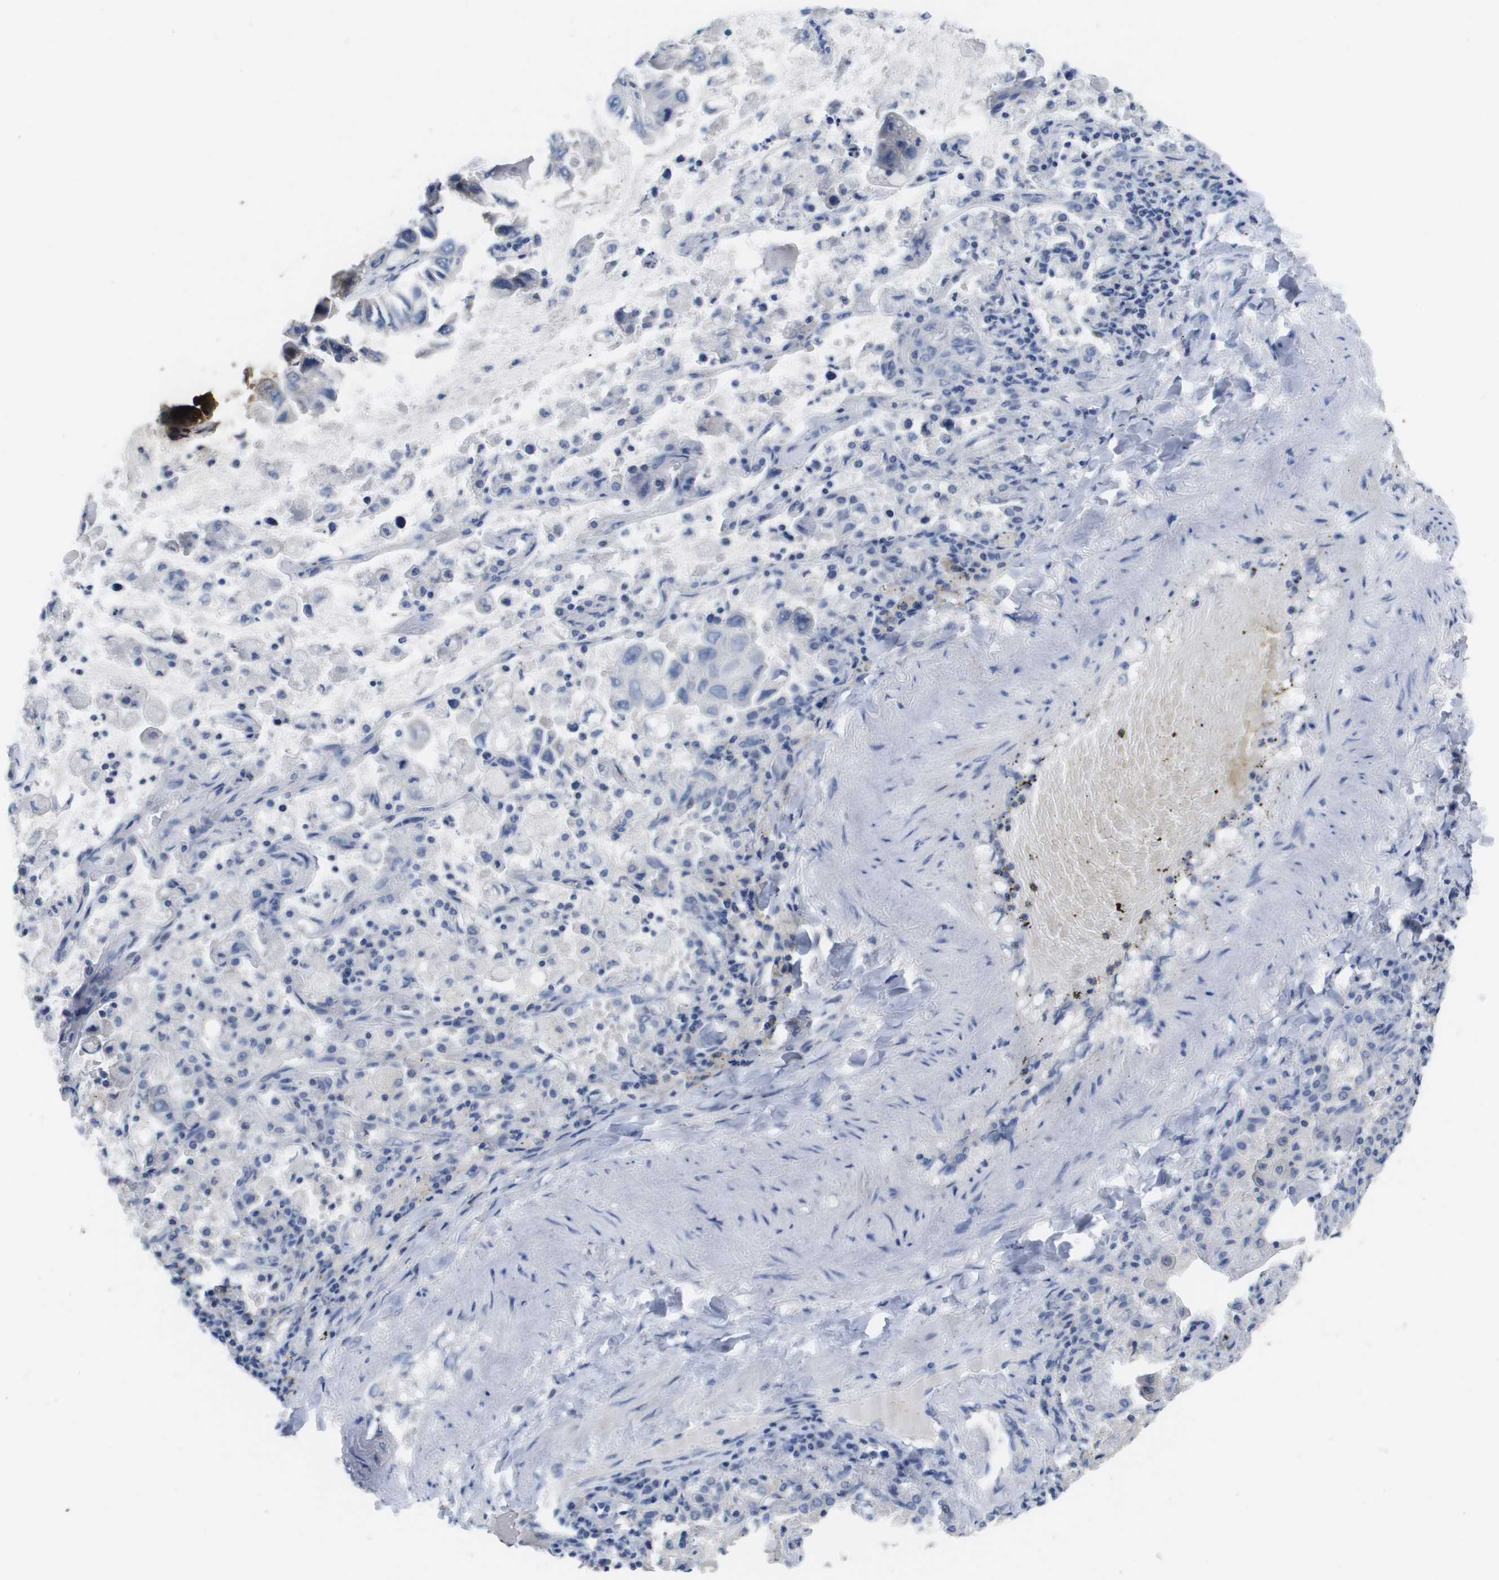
{"staining": {"intensity": "negative", "quantity": "none", "location": "none"}, "tissue": "lung cancer", "cell_type": "Tumor cells", "image_type": "cancer", "snomed": [{"axis": "morphology", "description": "Adenocarcinoma, NOS"}, {"axis": "topography", "description": "Lung"}], "caption": "The immunohistochemistry photomicrograph has no significant positivity in tumor cells of lung cancer (adenocarcinoma) tissue. Nuclei are stained in blue.", "gene": "CA9", "patient": {"sex": "male", "age": 64}}